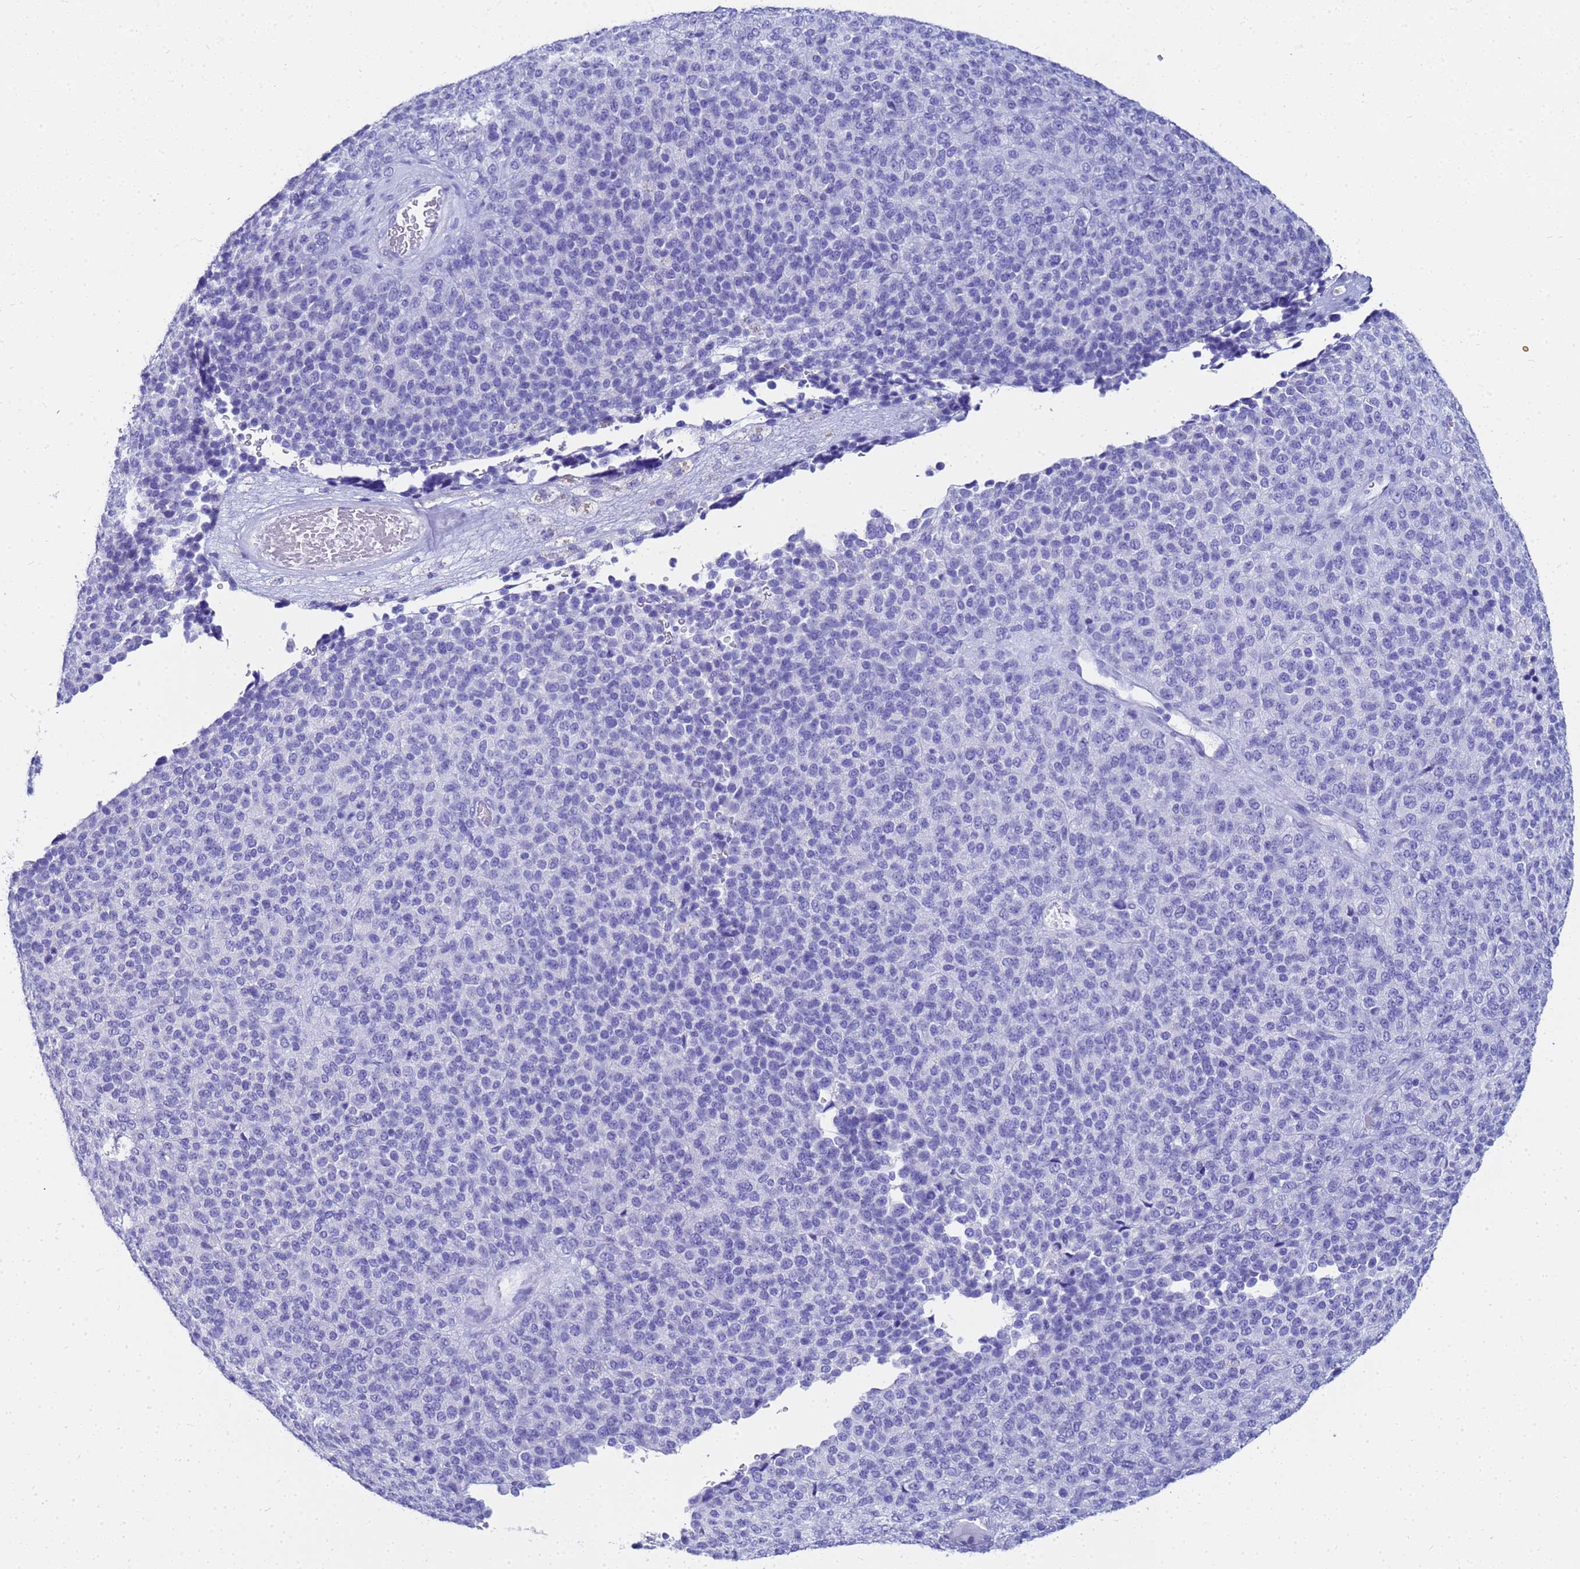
{"staining": {"intensity": "negative", "quantity": "none", "location": "none"}, "tissue": "melanoma", "cell_type": "Tumor cells", "image_type": "cancer", "snomed": [{"axis": "morphology", "description": "Malignant melanoma, Metastatic site"}, {"axis": "topography", "description": "Brain"}], "caption": "DAB immunohistochemical staining of malignant melanoma (metastatic site) reveals no significant positivity in tumor cells.", "gene": "CKB", "patient": {"sex": "female", "age": 56}}